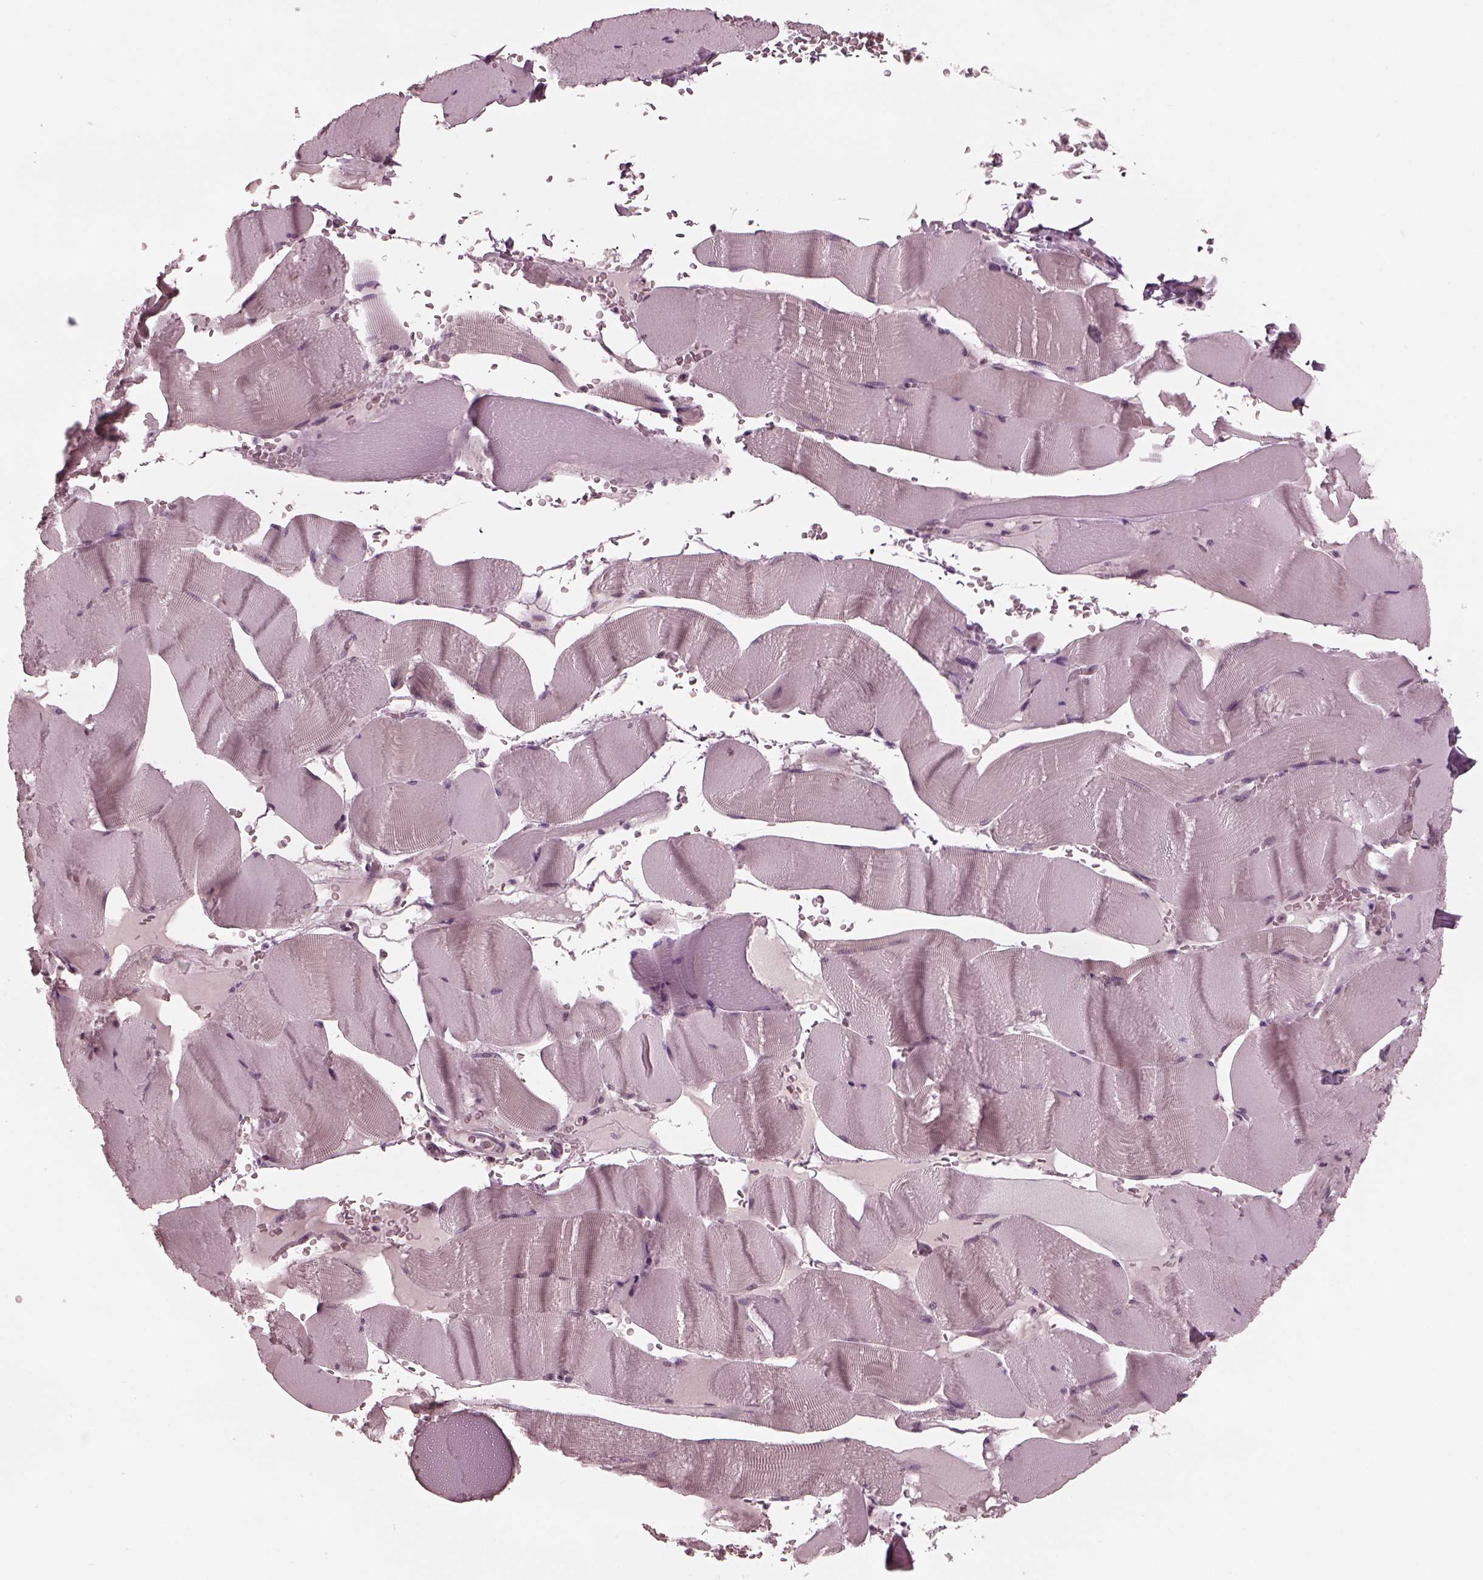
{"staining": {"intensity": "negative", "quantity": "none", "location": "none"}, "tissue": "skeletal muscle", "cell_type": "Myocytes", "image_type": "normal", "snomed": [{"axis": "morphology", "description": "Normal tissue, NOS"}, {"axis": "topography", "description": "Skeletal muscle"}], "caption": "A histopathology image of skeletal muscle stained for a protein displays no brown staining in myocytes. (Stains: DAB immunohistochemistry (IHC) with hematoxylin counter stain, Microscopy: brightfield microscopy at high magnification).", "gene": "SAXO1", "patient": {"sex": "male", "age": 56}}